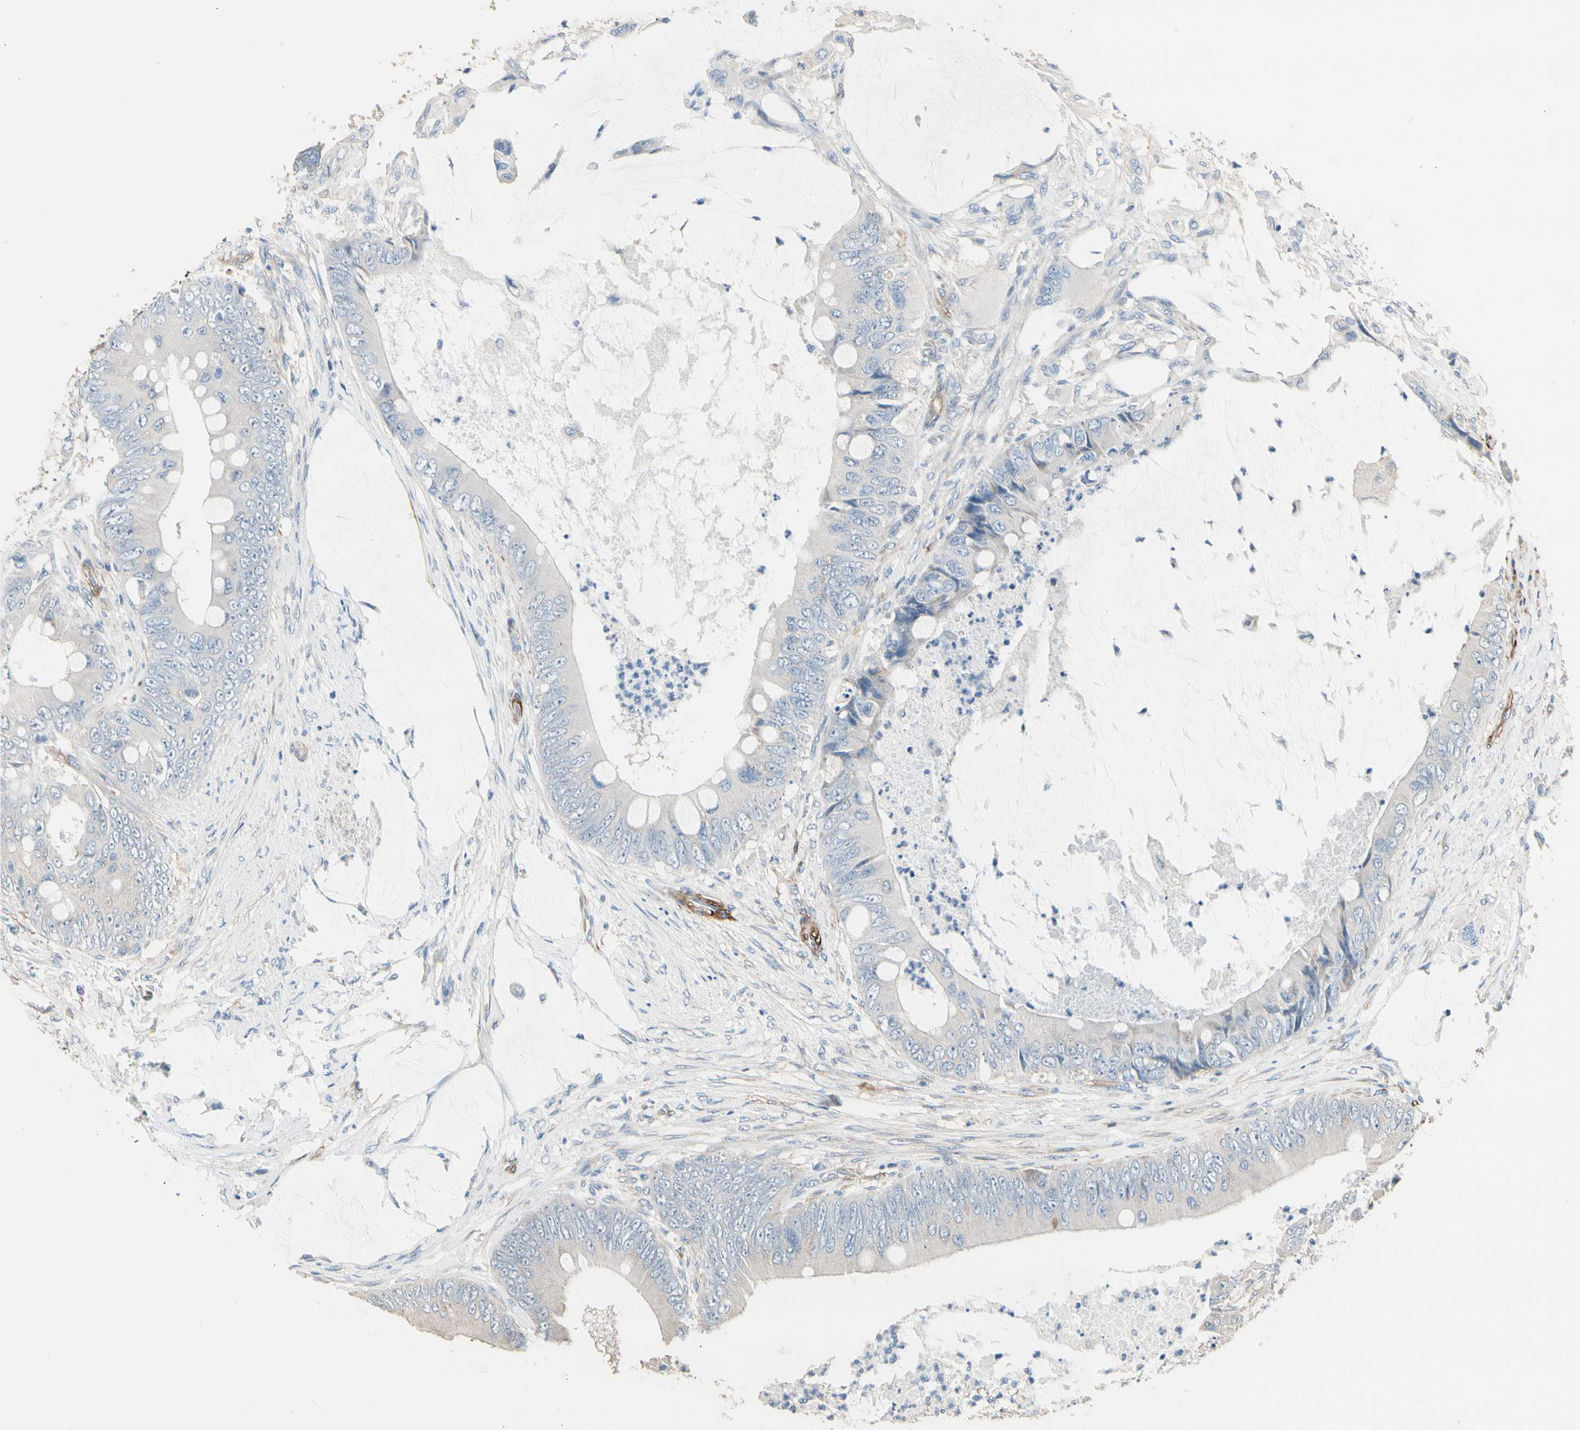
{"staining": {"intensity": "weak", "quantity": "25%-75%", "location": "cytoplasmic/membranous"}, "tissue": "colorectal cancer", "cell_type": "Tumor cells", "image_type": "cancer", "snomed": [{"axis": "morphology", "description": "Adenocarcinoma, NOS"}, {"axis": "topography", "description": "Rectum"}], "caption": "This image demonstrates colorectal cancer (adenocarcinoma) stained with immunohistochemistry to label a protein in brown. The cytoplasmic/membranous of tumor cells show weak positivity for the protein. Nuclei are counter-stained blue.", "gene": "SUSD2", "patient": {"sex": "female", "age": 77}}